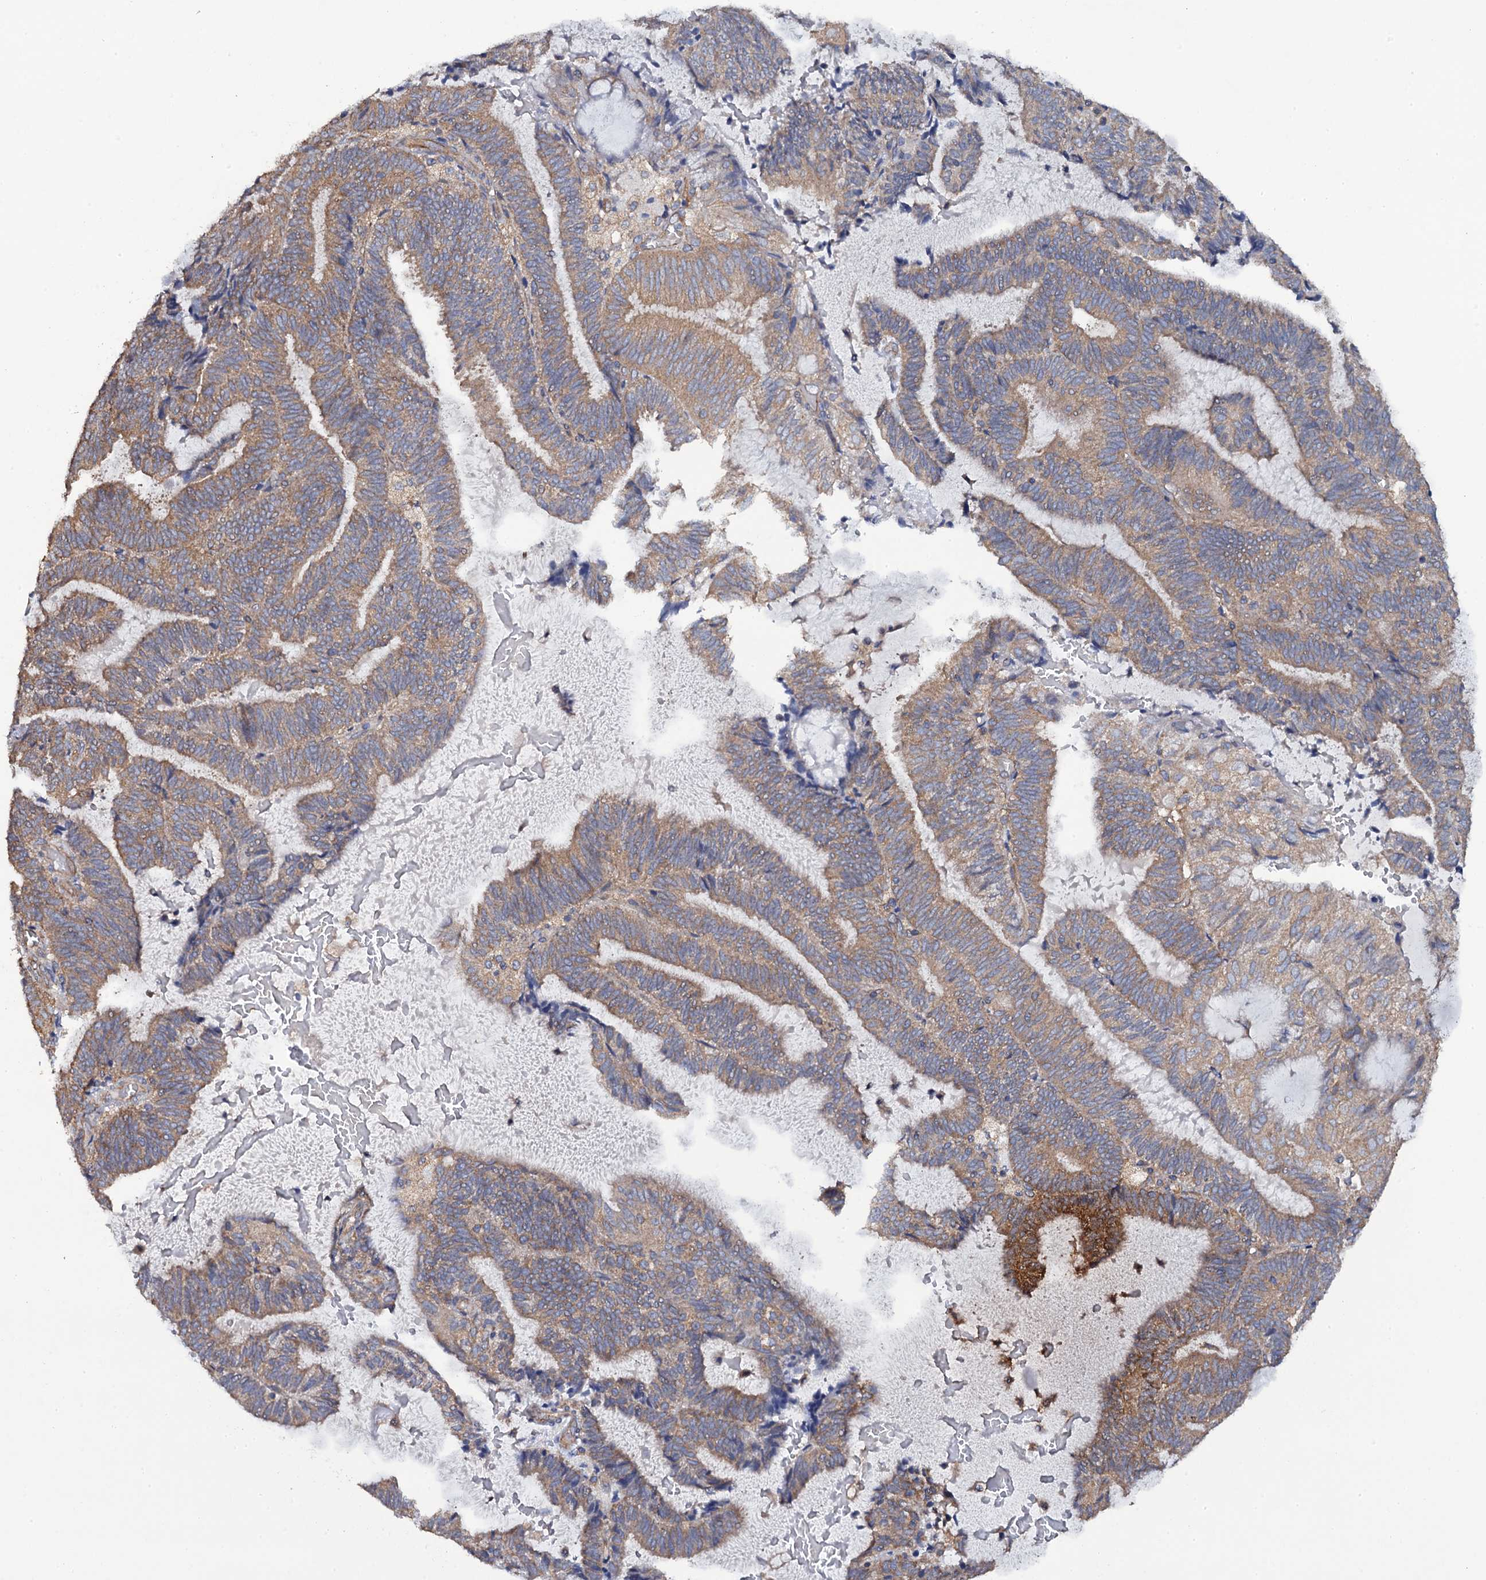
{"staining": {"intensity": "moderate", "quantity": "25%-75%", "location": "cytoplasmic/membranous"}, "tissue": "endometrial cancer", "cell_type": "Tumor cells", "image_type": "cancer", "snomed": [{"axis": "morphology", "description": "Adenocarcinoma, NOS"}, {"axis": "topography", "description": "Endometrium"}], "caption": "Human adenocarcinoma (endometrial) stained for a protein (brown) exhibits moderate cytoplasmic/membranous positive positivity in approximately 25%-75% of tumor cells.", "gene": "TTC23", "patient": {"sex": "female", "age": 81}}